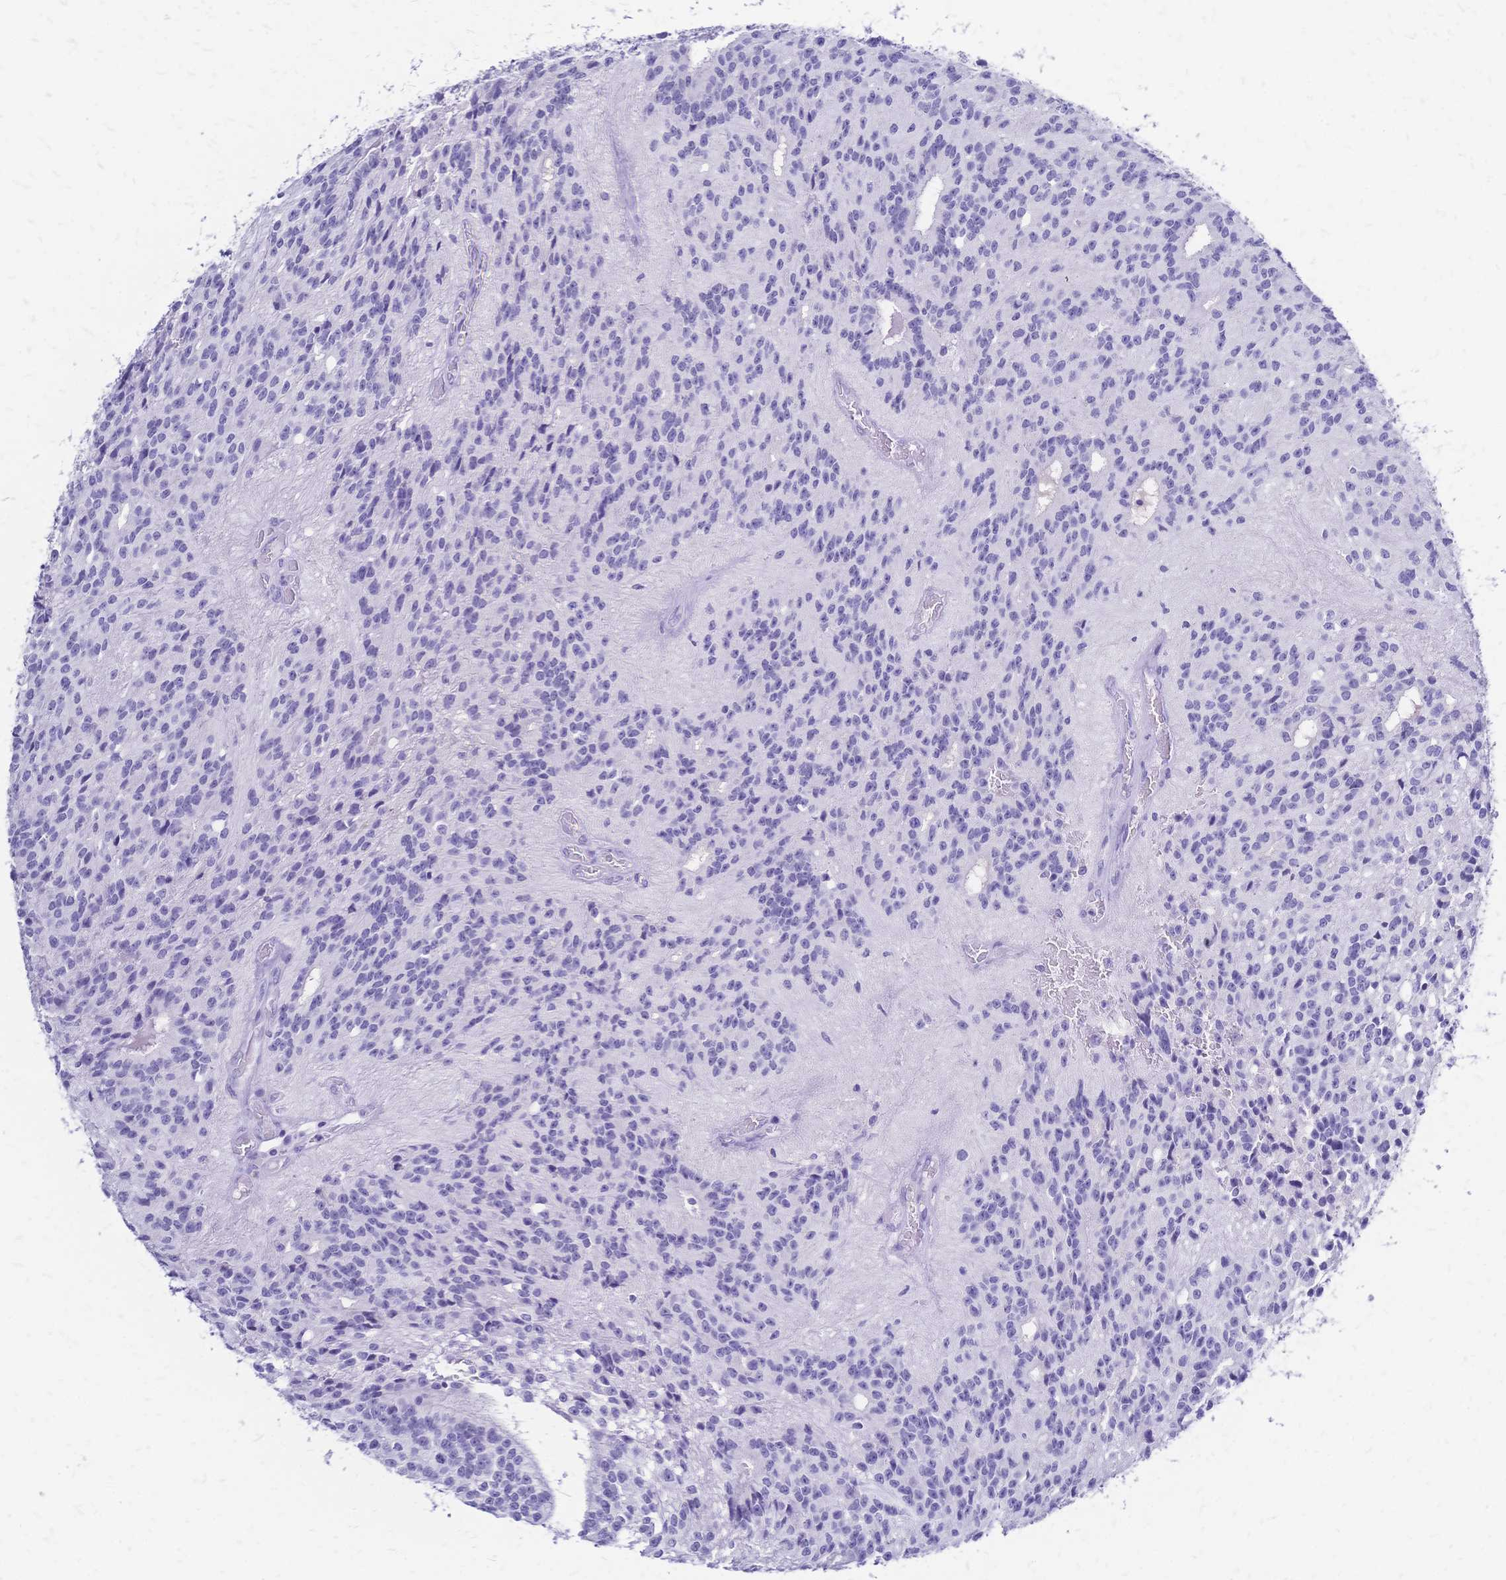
{"staining": {"intensity": "negative", "quantity": "none", "location": "none"}, "tissue": "glioma", "cell_type": "Tumor cells", "image_type": "cancer", "snomed": [{"axis": "morphology", "description": "Glioma, malignant, Low grade"}, {"axis": "topography", "description": "Brain"}], "caption": "Human malignant low-grade glioma stained for a protein using immunohistochemistry shows no positivity in tumor cells.", "gene": "FA2H", "patient": {"sex": "male", "age": 31}}